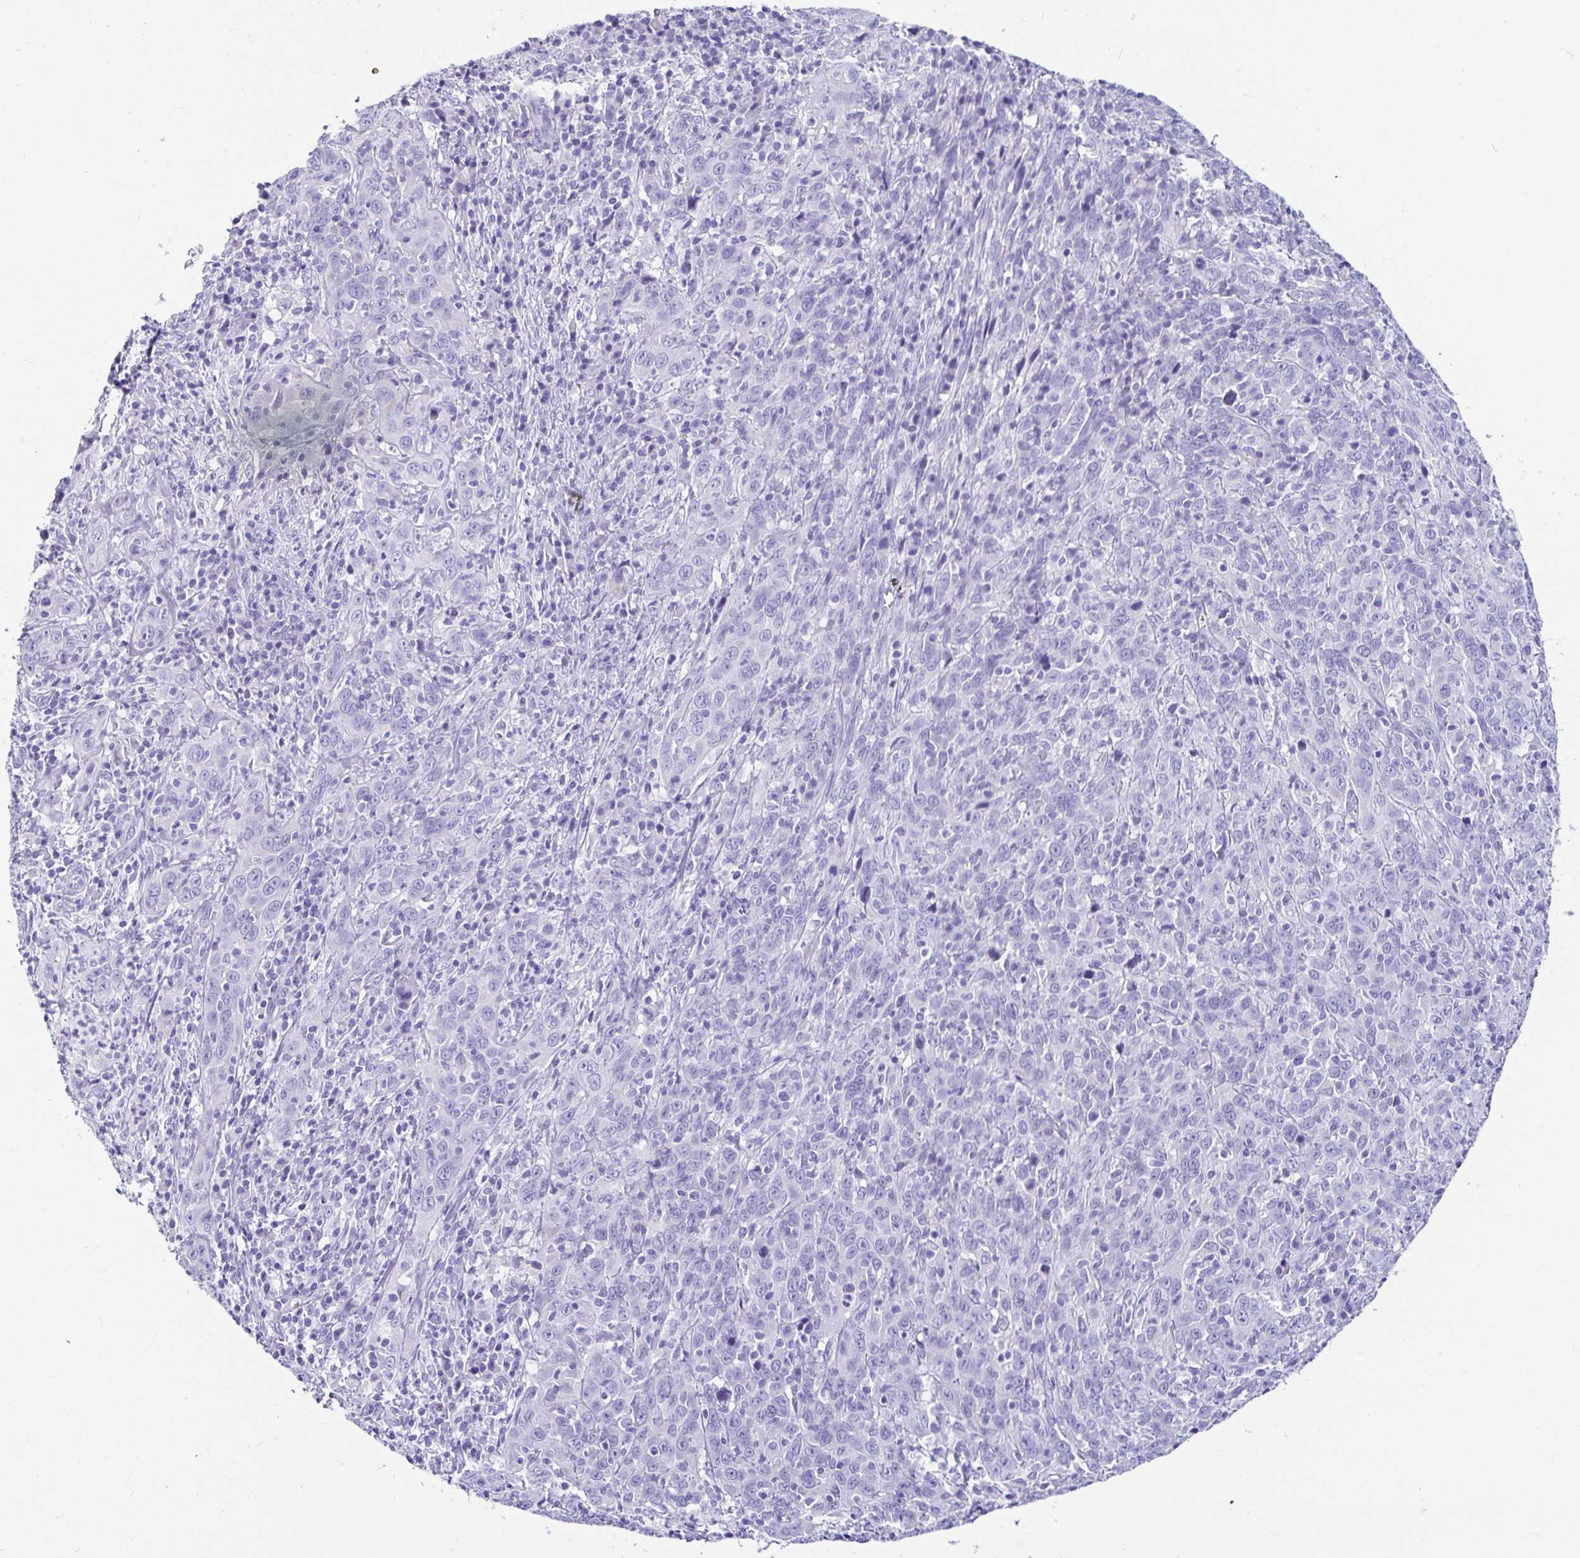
{"staining": {"intensity": "negative", "quantity": "none", "location": "none"}, "tissue": "cervical cancer", "cell_type": "Tumor cells", "image_type": "cancer", "snomed": [{"axis": "morphology", "description": "Squamous cell carcinoma, NOS"}, {"axis": "topography", "description": "Cervix"}], "caption": "Cervical cancer stained for a protein using IHC shows no staining tumor cells.", "gene": "ZPBP2", "patient": {"sex": "female", "age": 46}}